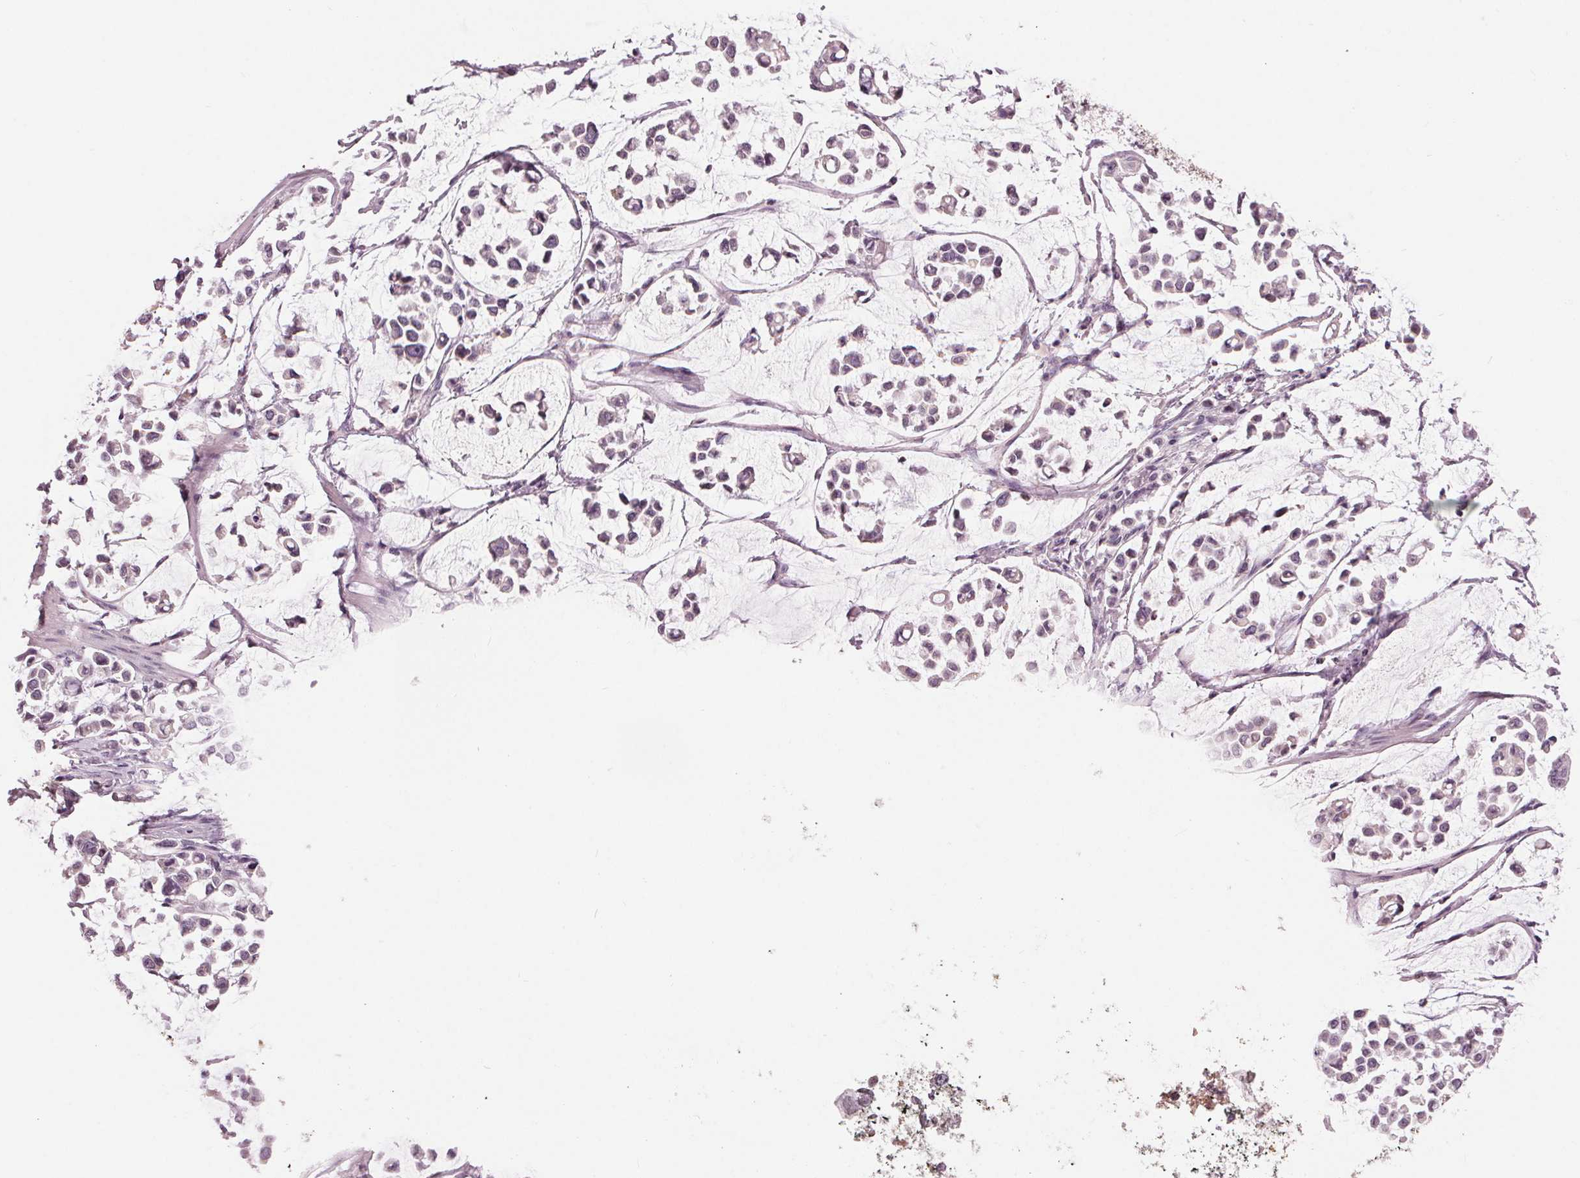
{"staining": {"intensity": "negative", "quantity": "none", "location": "none"}, "tissue": "stomach cancer", "cell_type": "Tumor cells", "image_type": "cancer", "snomed": [{"axis": "morphology", "description": "Adenocarcinoma, NOS"}, {"axis": "topography", "description": "Stomach"}], "caption": "There is no significant expression in tumor cells of stomach adenocarcinoma.", "gene": "ZNF605", "patient": {"sex": "male", "age": 82}}